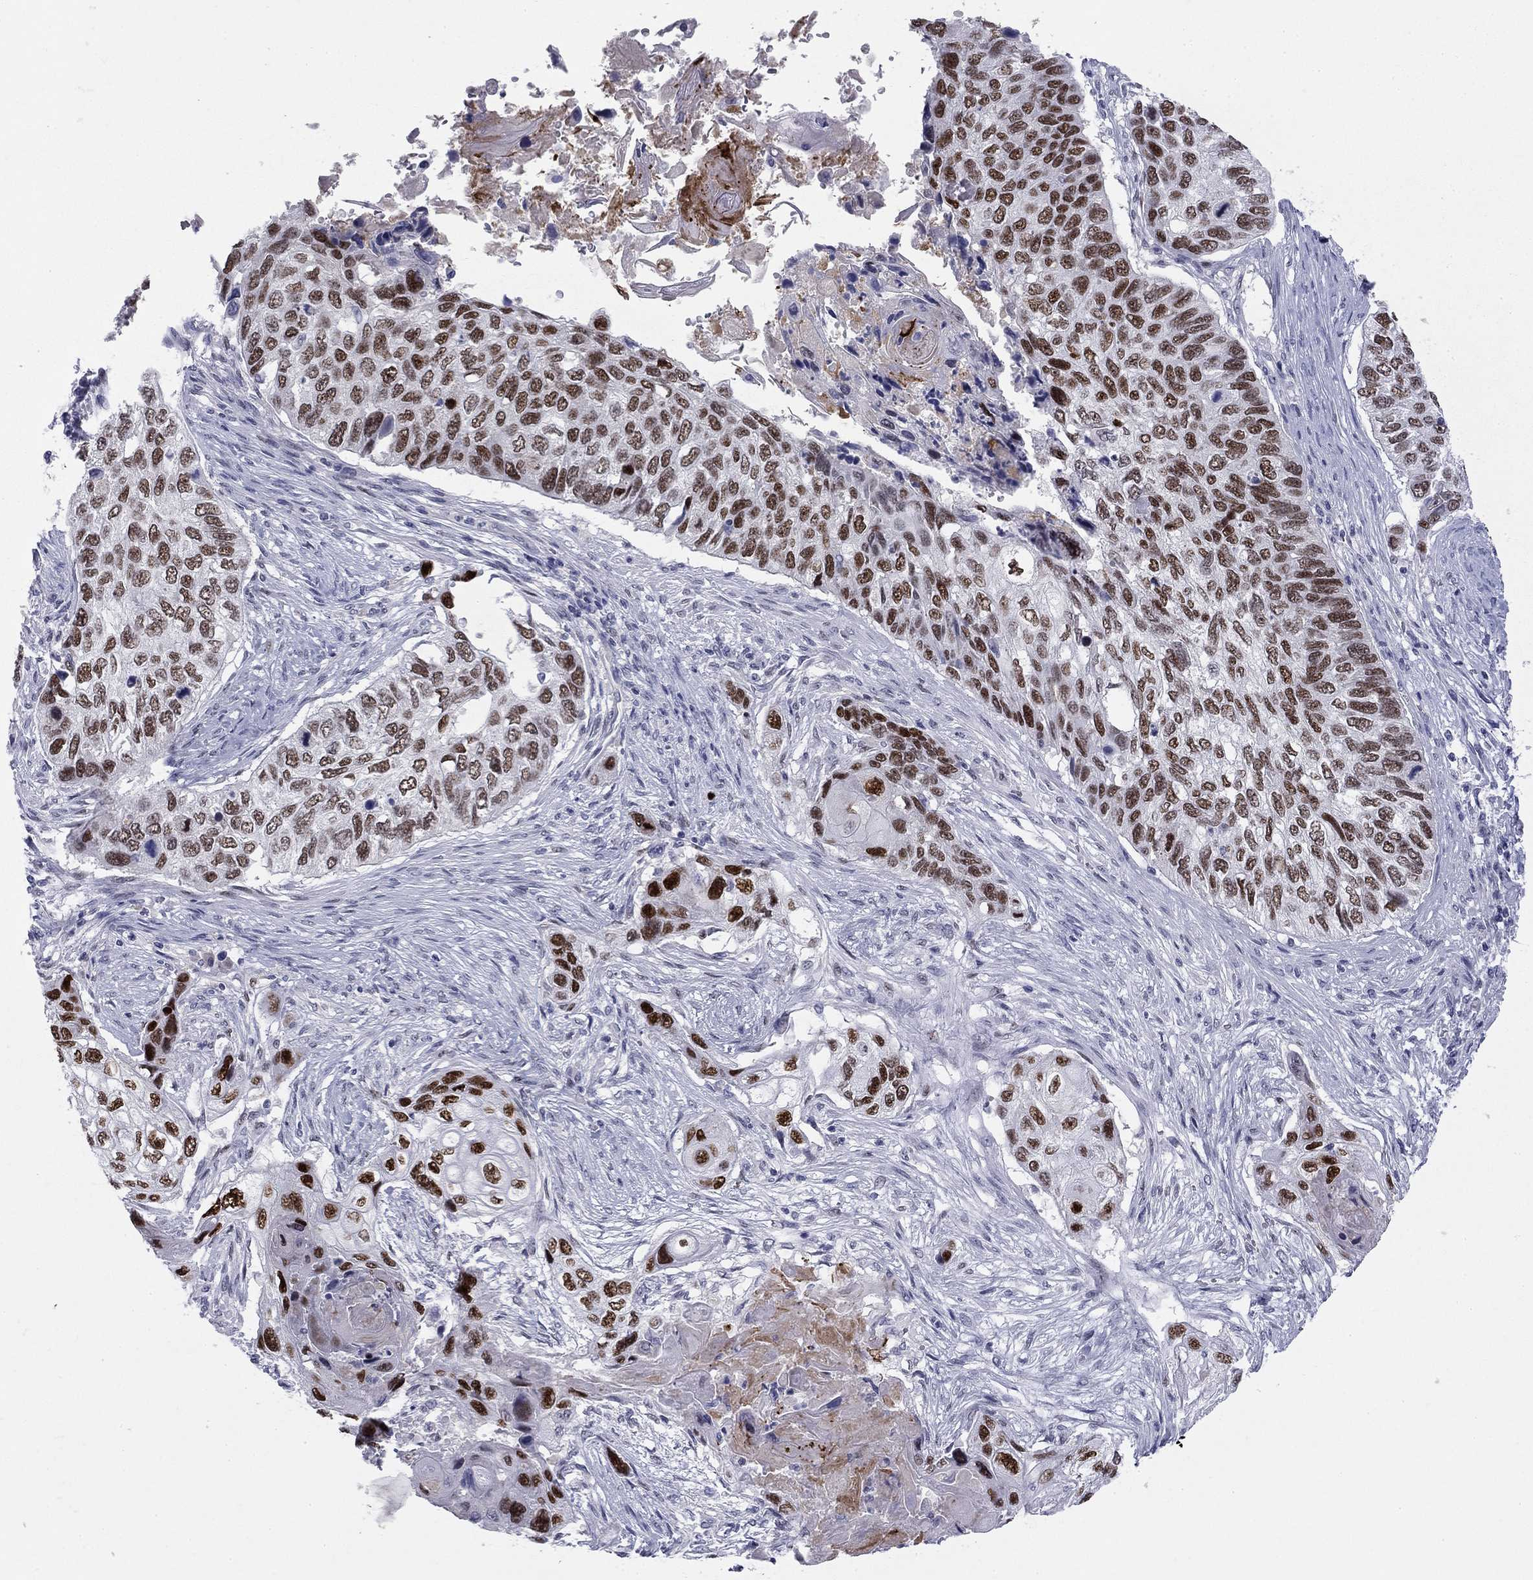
{"staining": {"intensity": "strong", "quantity": ">75%", "location": "nuclear"}, "tissue": "lung cancer", "cell_type": "Tumor cells", "image_type": "cancer", "snomed": [{"axis": "morphology", "description": "Normal tissue, NOS"}, {"axis": "morphology", "description": "Squamous cell carcinoma, NOS"}, {"axis": "topography", "description": "Bronchus"}, {"axis": "topography", "description": "Lung"}], "caption": "This histopathology image demonstrates IHC staining of human lung cancer, with high strong nuclear staining in about >75% of tumor cells.", "gene": "TFAP2B", "patient": {"sex": "male", "age": 69}}